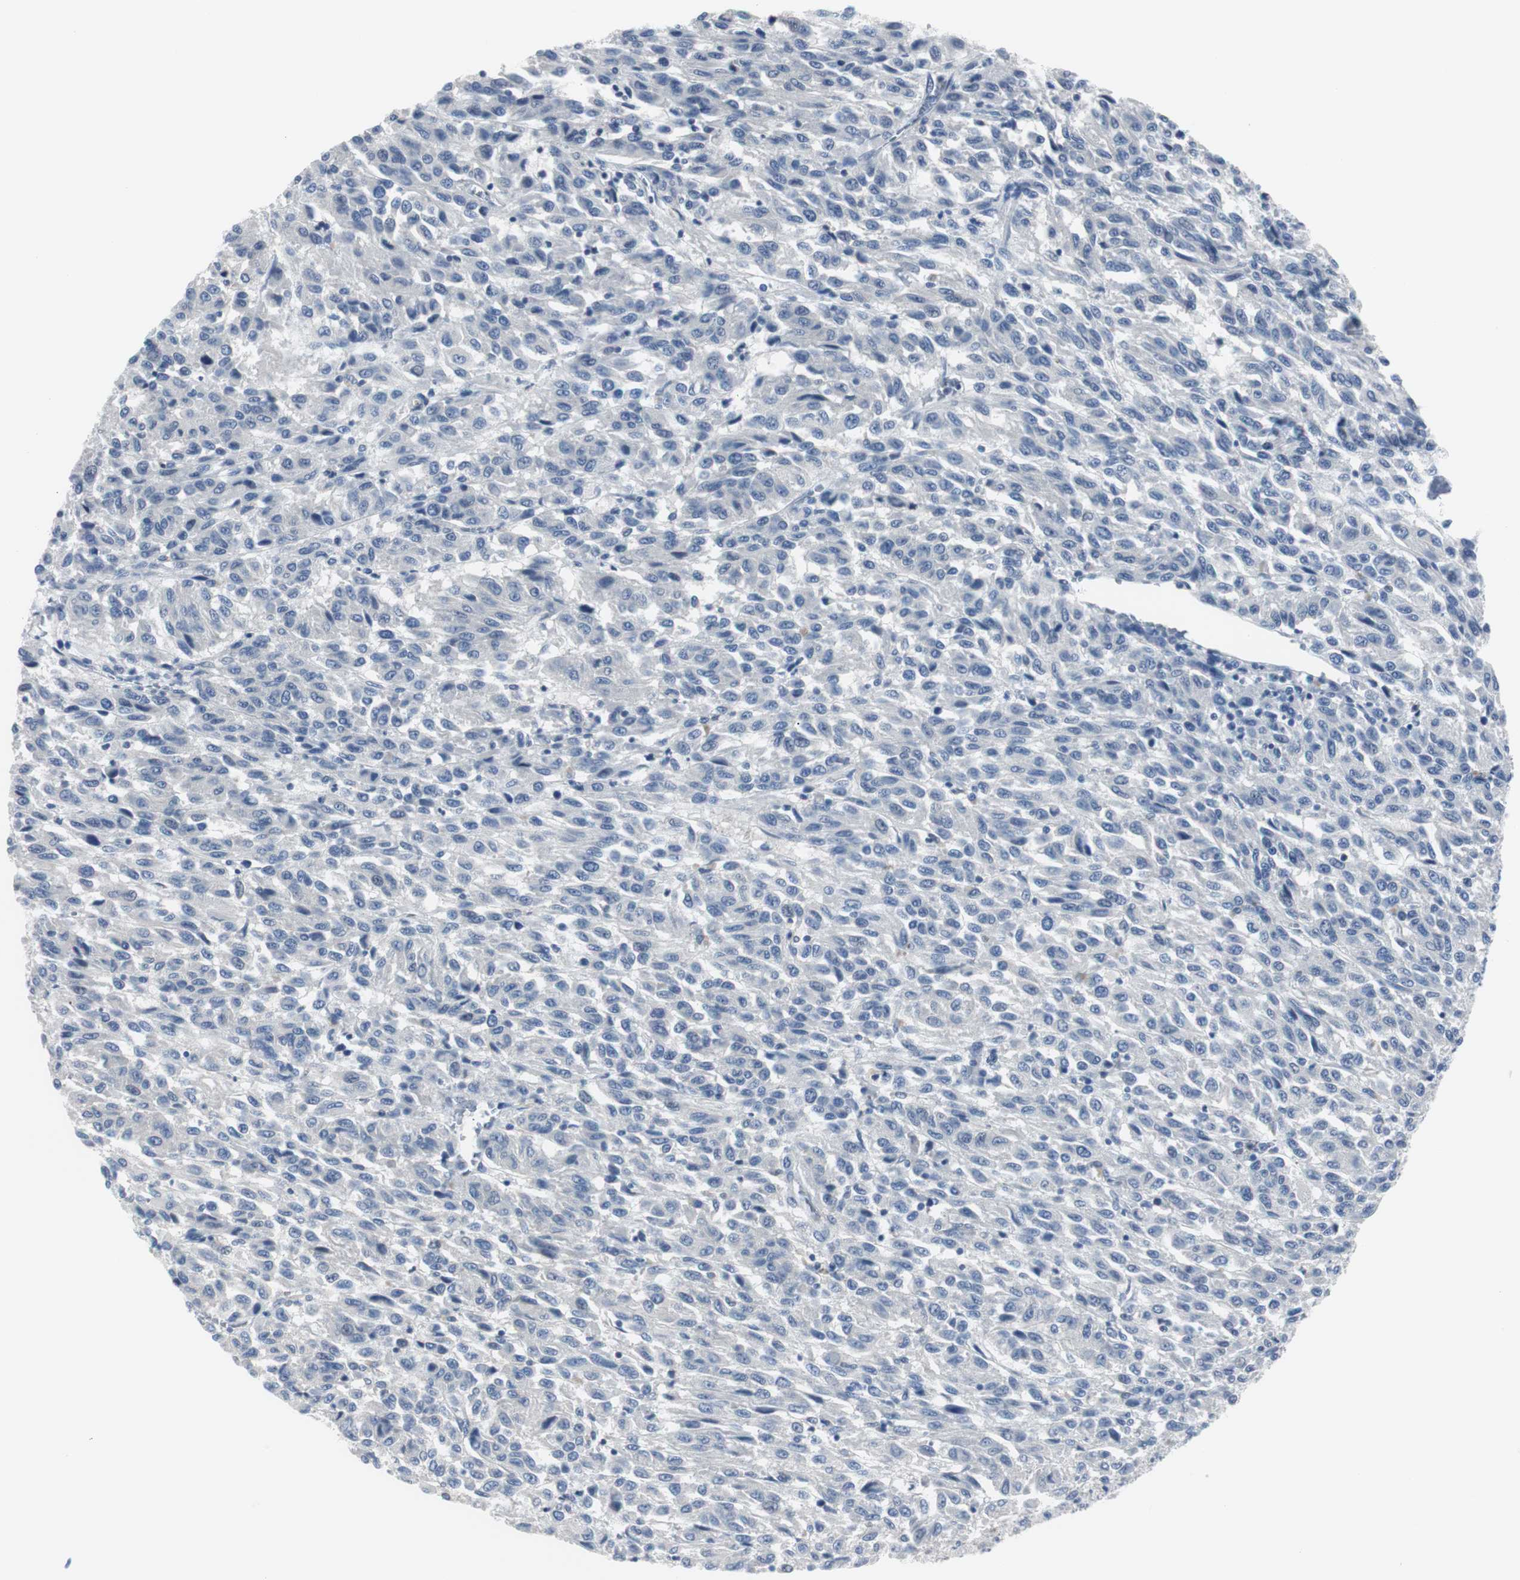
{"staining": {"intensity": "negative", "quantity": "none", "location": "none"}, "tissue": "melanoma", "cell_type": "Tumor cells", "image_type": "cancer", "snomed": [{"axis": "morphology", "description": "Malignant melanoma, Metastatic site"}, {"axis": "topography", "description": "Lung"}], "caption": "Tumor cells are negative for brown protein staining in melanoma.", "gene": "RASA1", "patient": {"sex": "male", "age": 64}}